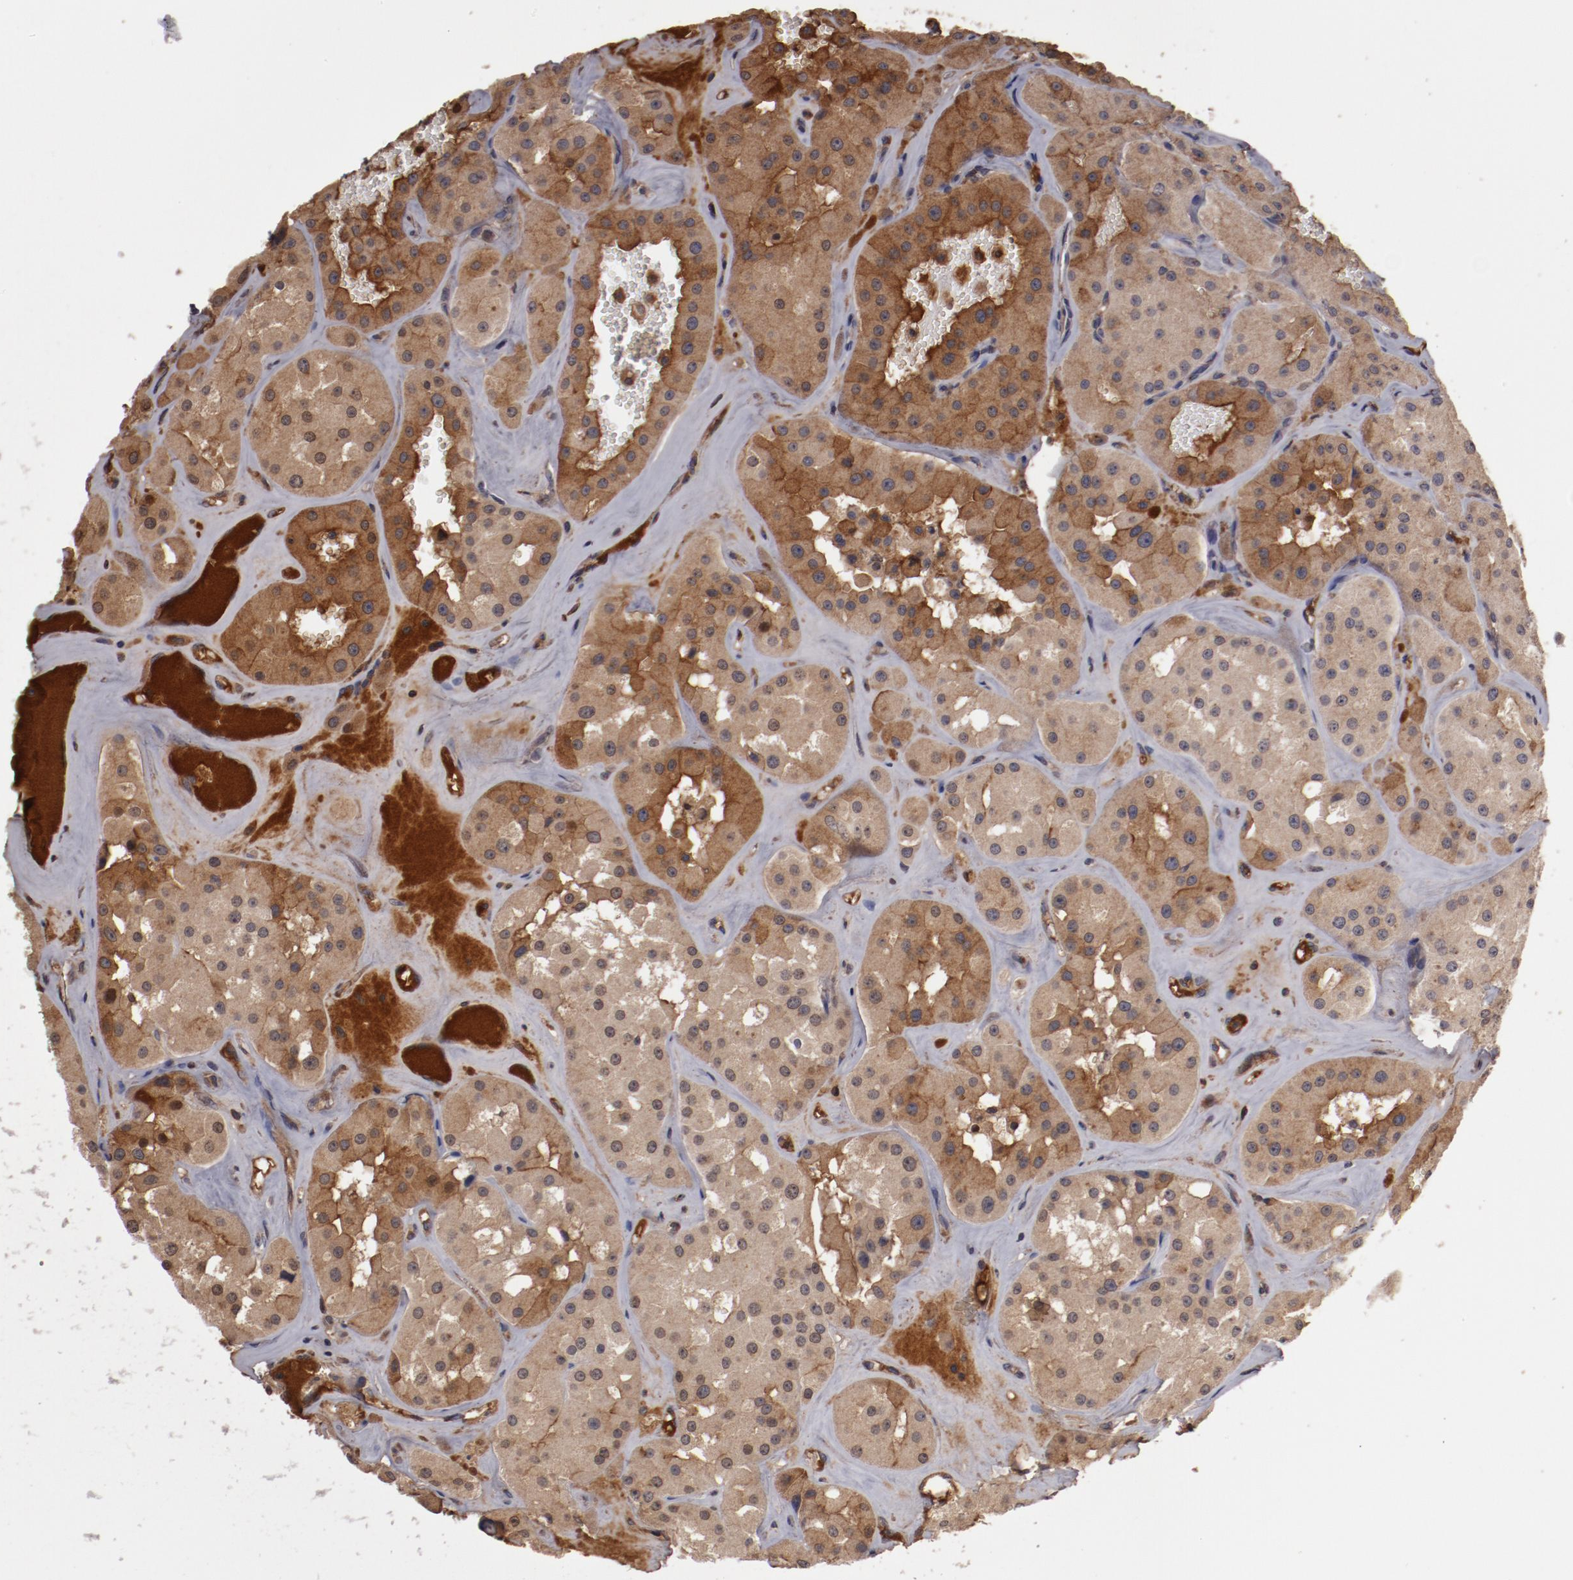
{"staining": {"intensity": "moderate", "quantity": ">75%", "location": "cytoplasmic/membranous"}, "tissue": "renal cancer", "cell_type": "Tumor cells", "image_type": "cancer", "snomed": [{"axis": "morphology", "description": "Adenocarcinoma, uncertain malignant potential"}, {"axis": "topography", "description": "Kidney"}], "caption": "Human renal cancer (adenocarcinoma,  uncertain malignant potential) stained with a brown dye exhibits moderate cytoplasmic/membranous positive expression in approximately >75% of tumor cells.", "gene": "SERPINA7", "patient": {"sex": "male", "age": 63}}